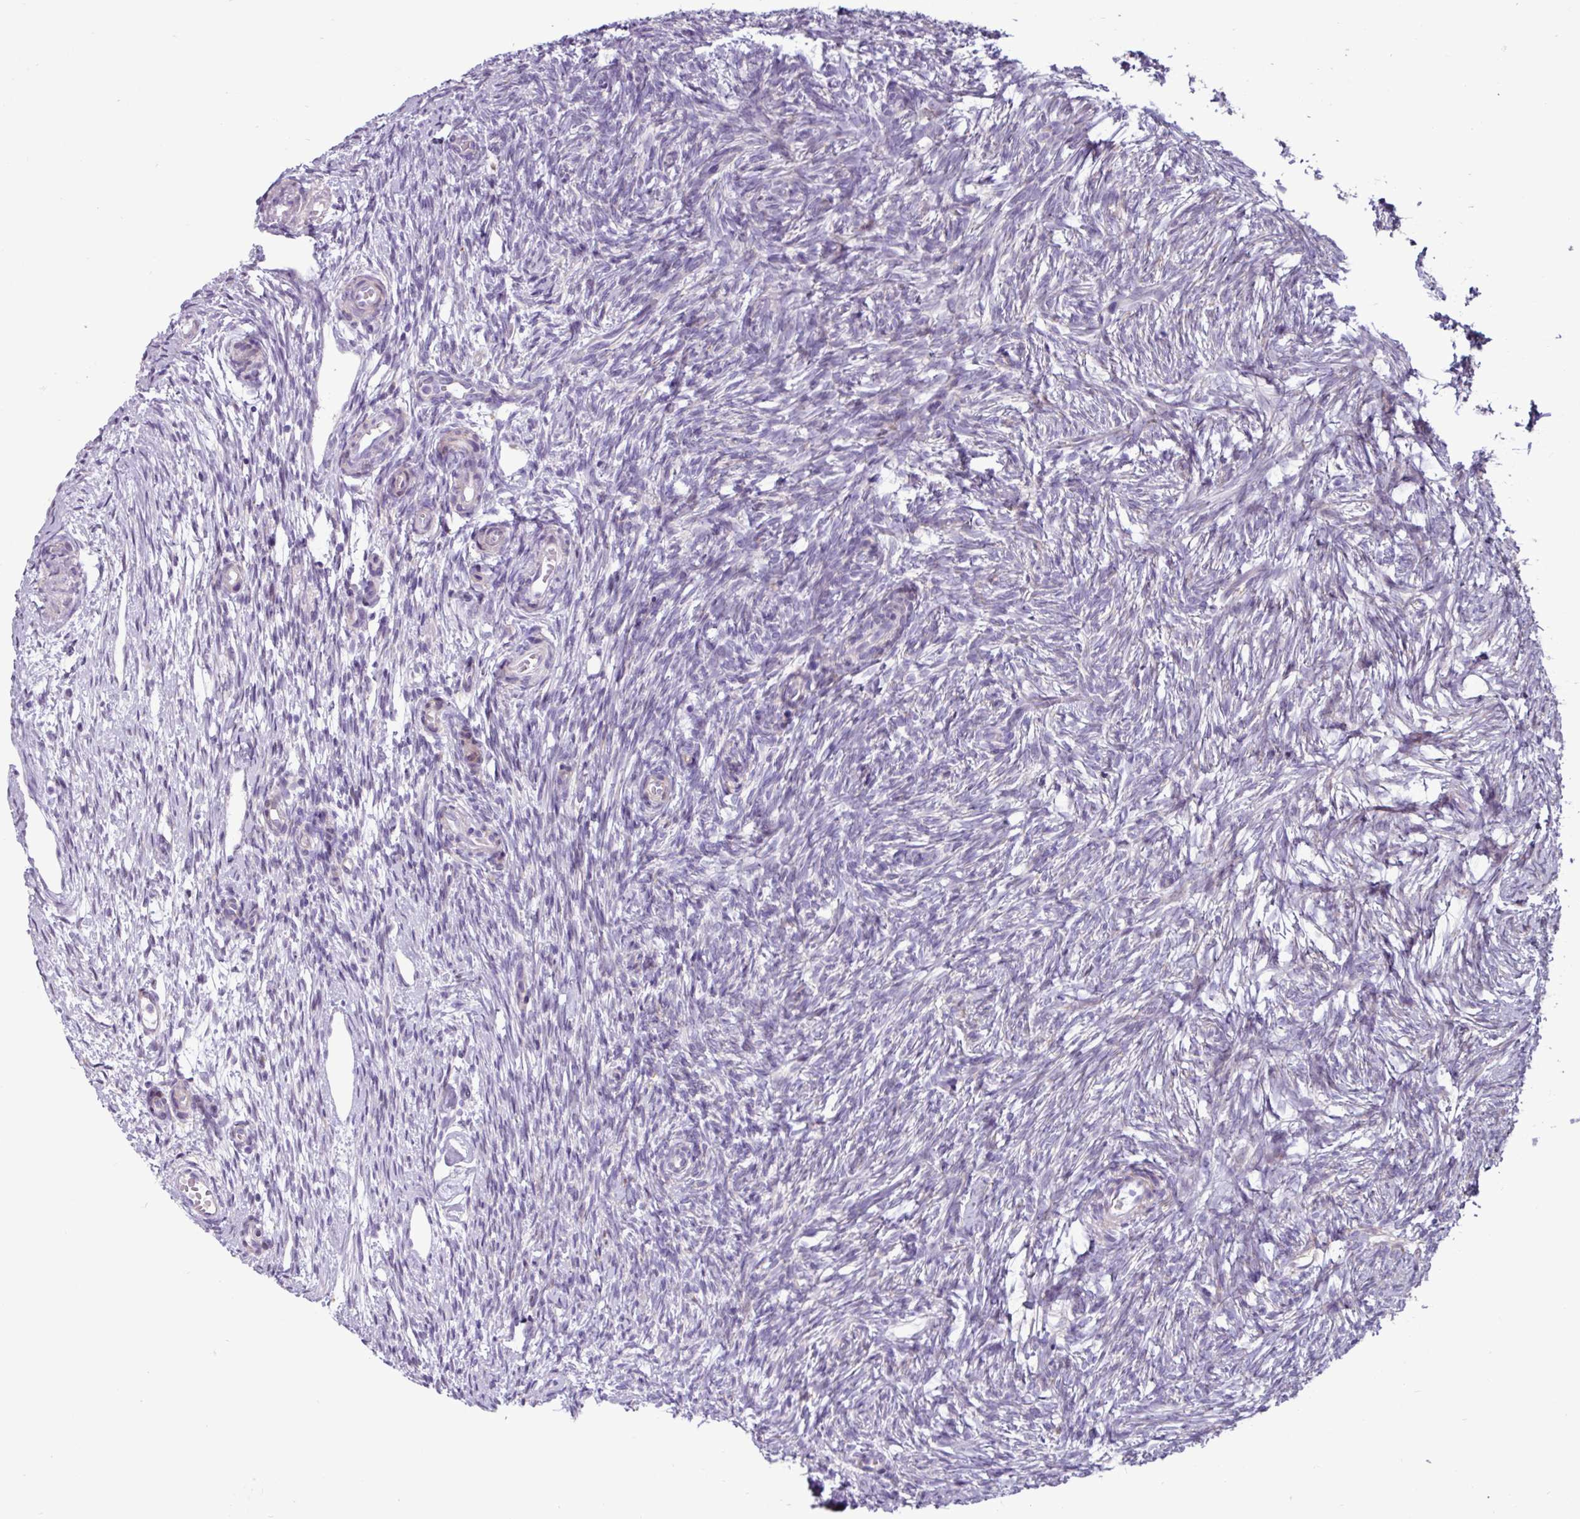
{"staining": {"intensity": "negative", "quantity": "none", "location": "none"}, "tissue": "ovary", "cell_type": "Follicle cells", "image_type": "normal", "snomed": [{"axis": "morphology", "description": "Normal tissue, NOS"}, {"axis": "topography", "description": "Ovary"}], "caption": "Immunohistochemistry image of unremarkable ovary: human ovary stained with DAB reveals no significant protein positivity in follicle cells.", "gene": "PPP1R35", "patient": {"sex": "female", "age": 51}}